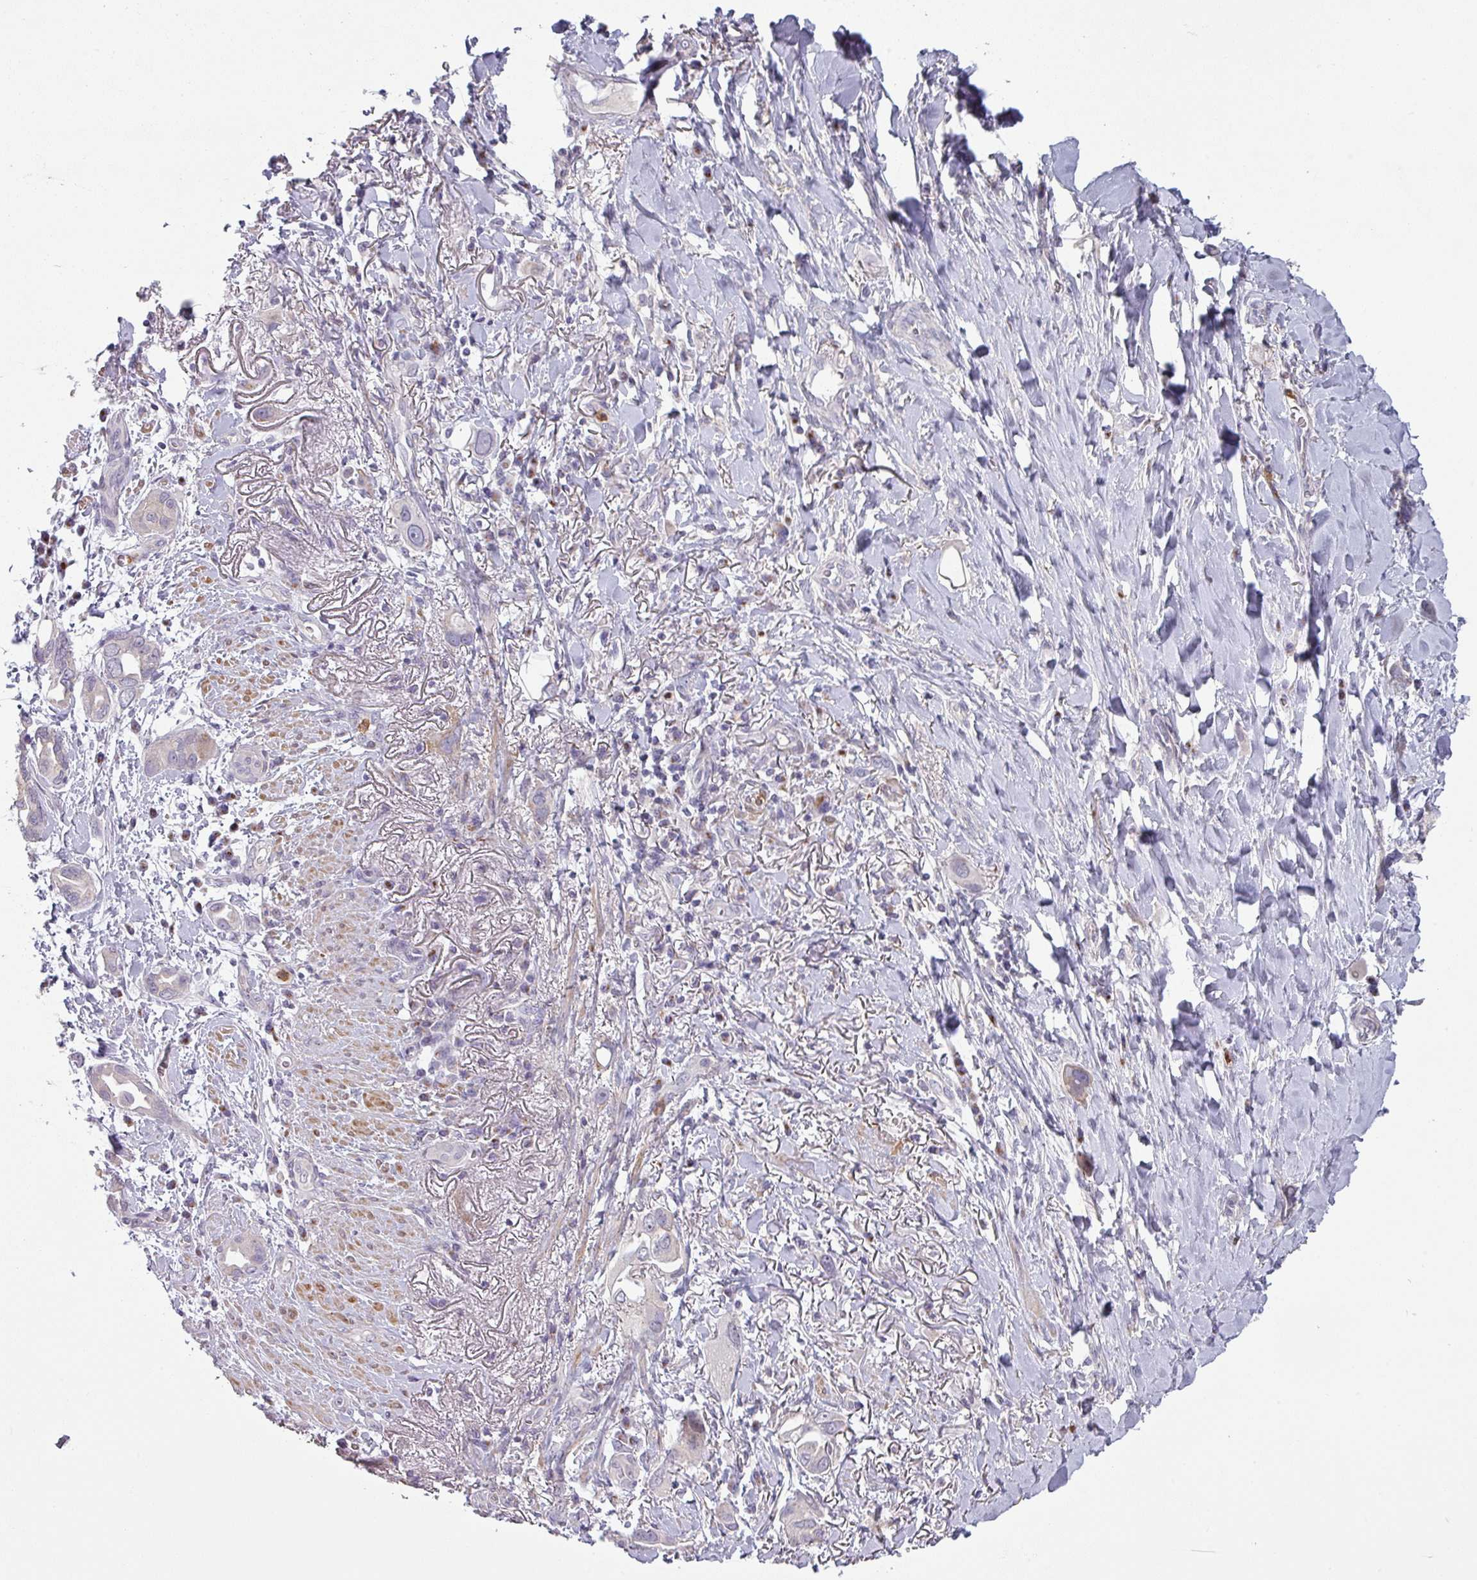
{"staining": {"intensity": "negative", "quantity": "none", "location": "none"}, "tissue": "lung cancer", "cell_type": "Tumor cells", "image_type": "cancer", "snomed": [{"axis": "morphology", "description": "Adenocarcinoma, NOS"}, {"axis": "topography", "description": "Lung"}], "caption": "This photomicrograph is of lung adenocarcinoma stained with IHC to label a protein in brown with the nuclei are counter-stained blue. There is no expression in tumor cells.", "gene": "MAGEC3", "patient": {"sex": "male", "age": 76}}